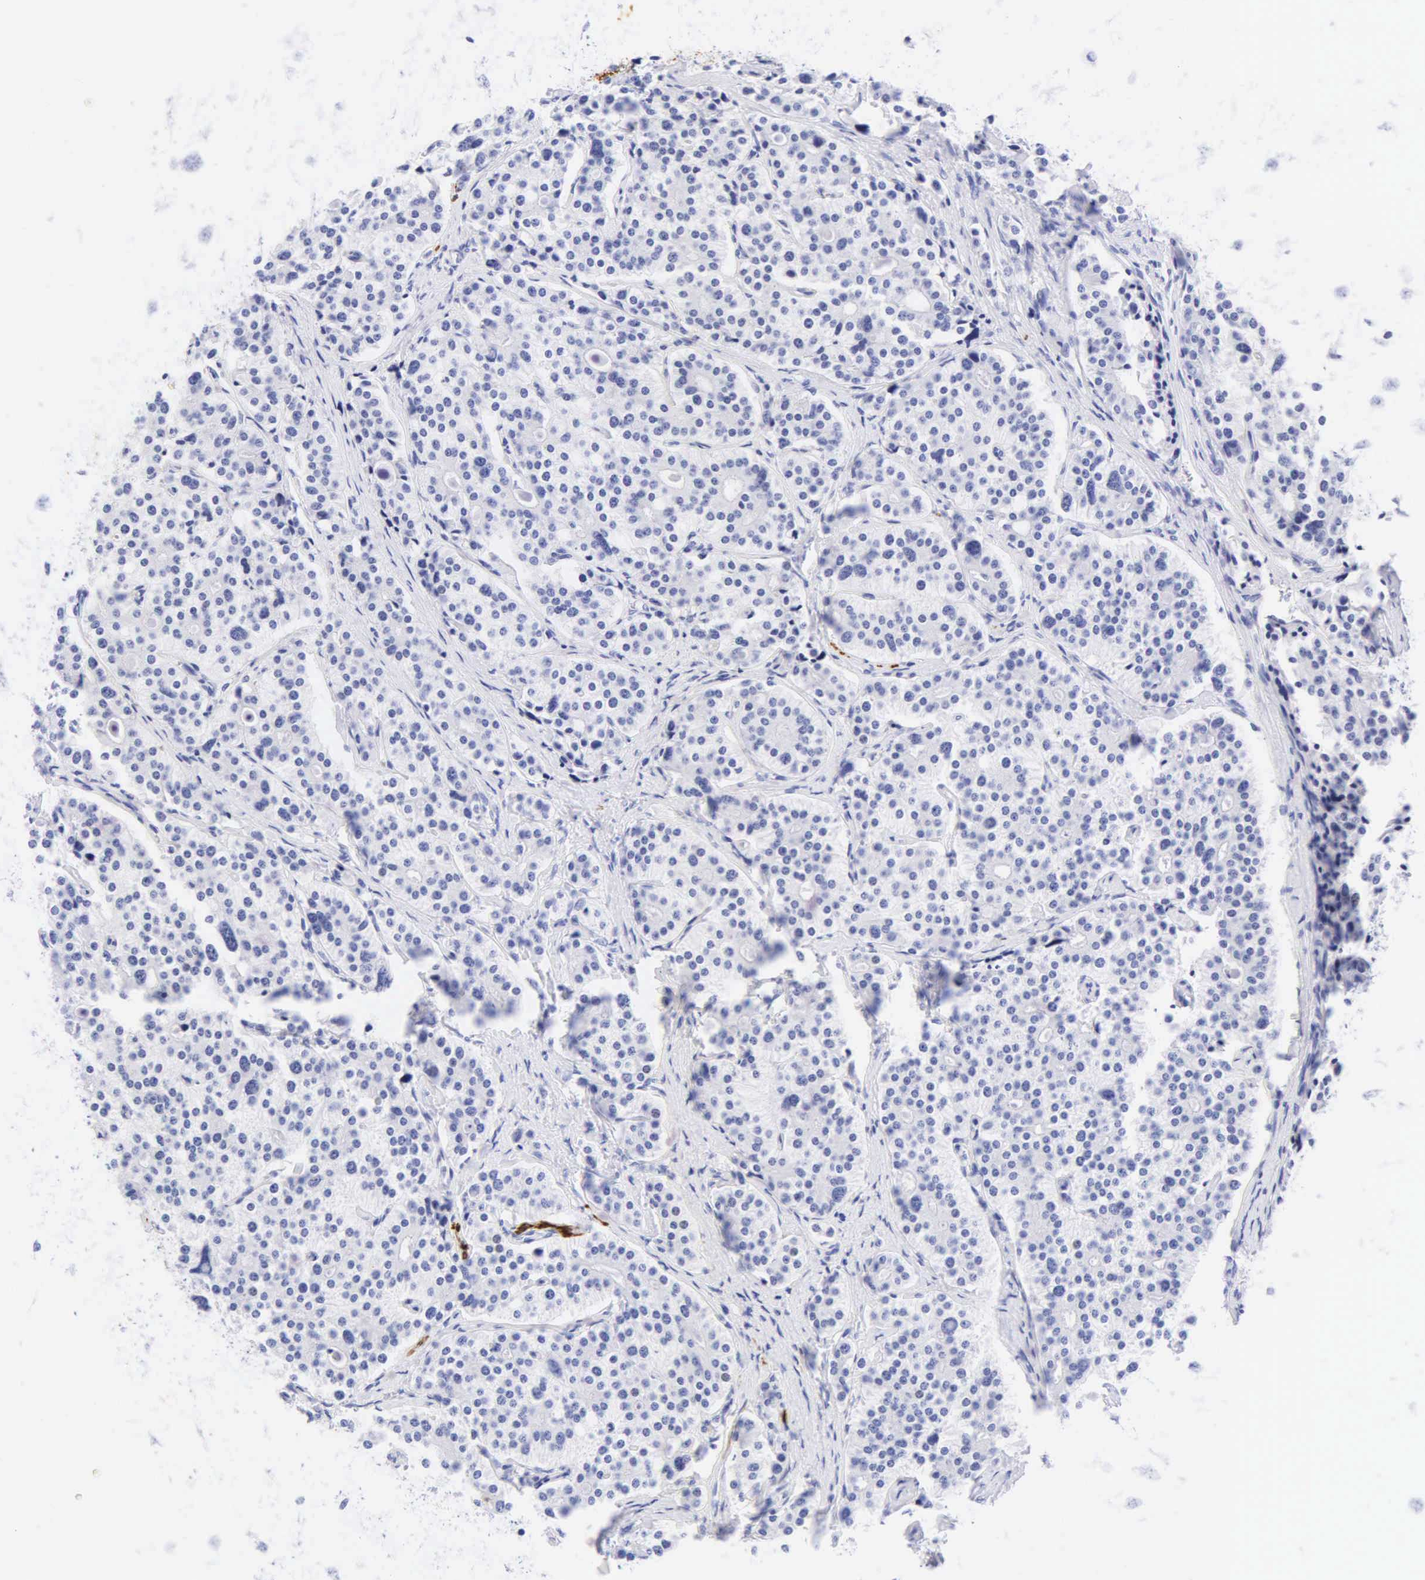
{"staining": {"intensity": "negative", "quantity": "none", "location": "none"}, "tissue": "carcinoid", "cell_type": "Tumor cells", "image_type": "cancer", "snomed": [{"axis": "morphology", "description": "Carcinoid, malignant, NOS"}, {"axis": "topography", "description": "Small intestine"}], "caption": "Micrograph shows no significant protein staining in tumor cells of carcinoid (malignant).", "gene": "DES", "patient": {"sex": "male", "age": 63}}